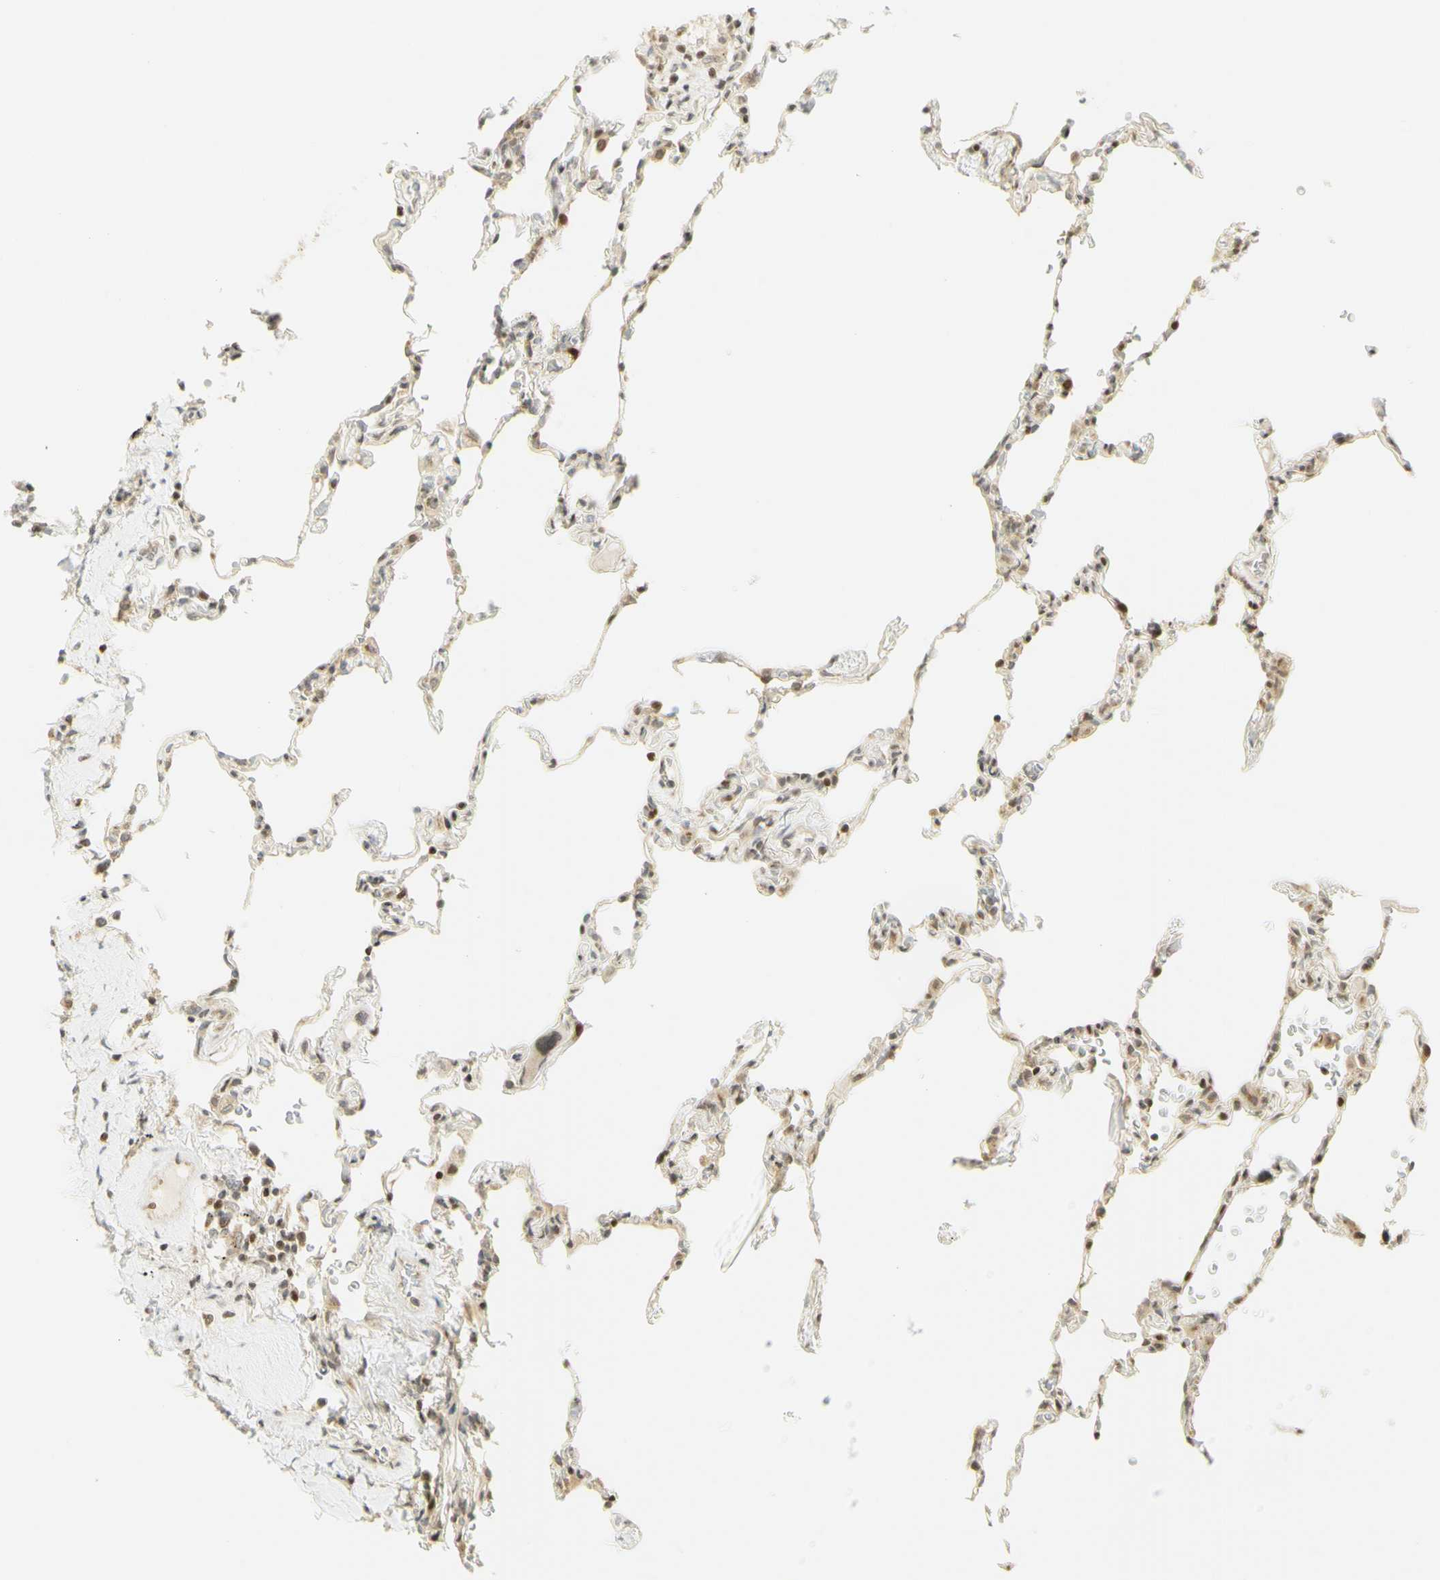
{"staining": {"intensity": "weak", "quantity": ">75%", "location": "cytoplasmic/membranous,nuclear"}, "tissue": "lung", "cell_type": "Alveolar cells", "image_type": "normal", "snomed": [{"axis": "morphology", "description": "Normal tissue, NOS"}, {"axis": "topography", "description": "Lung"}], "caption": "Immunohistochemistry (IHC) photomicrograph of benign human lung stained for a protein (brown), which demonstrates low levels of weak cytoplasmic/membranous,nuclear staining in about >75% of alveolar cells.", "gene": "KIF11", "patient": {"sex": "male", "age": 59}}